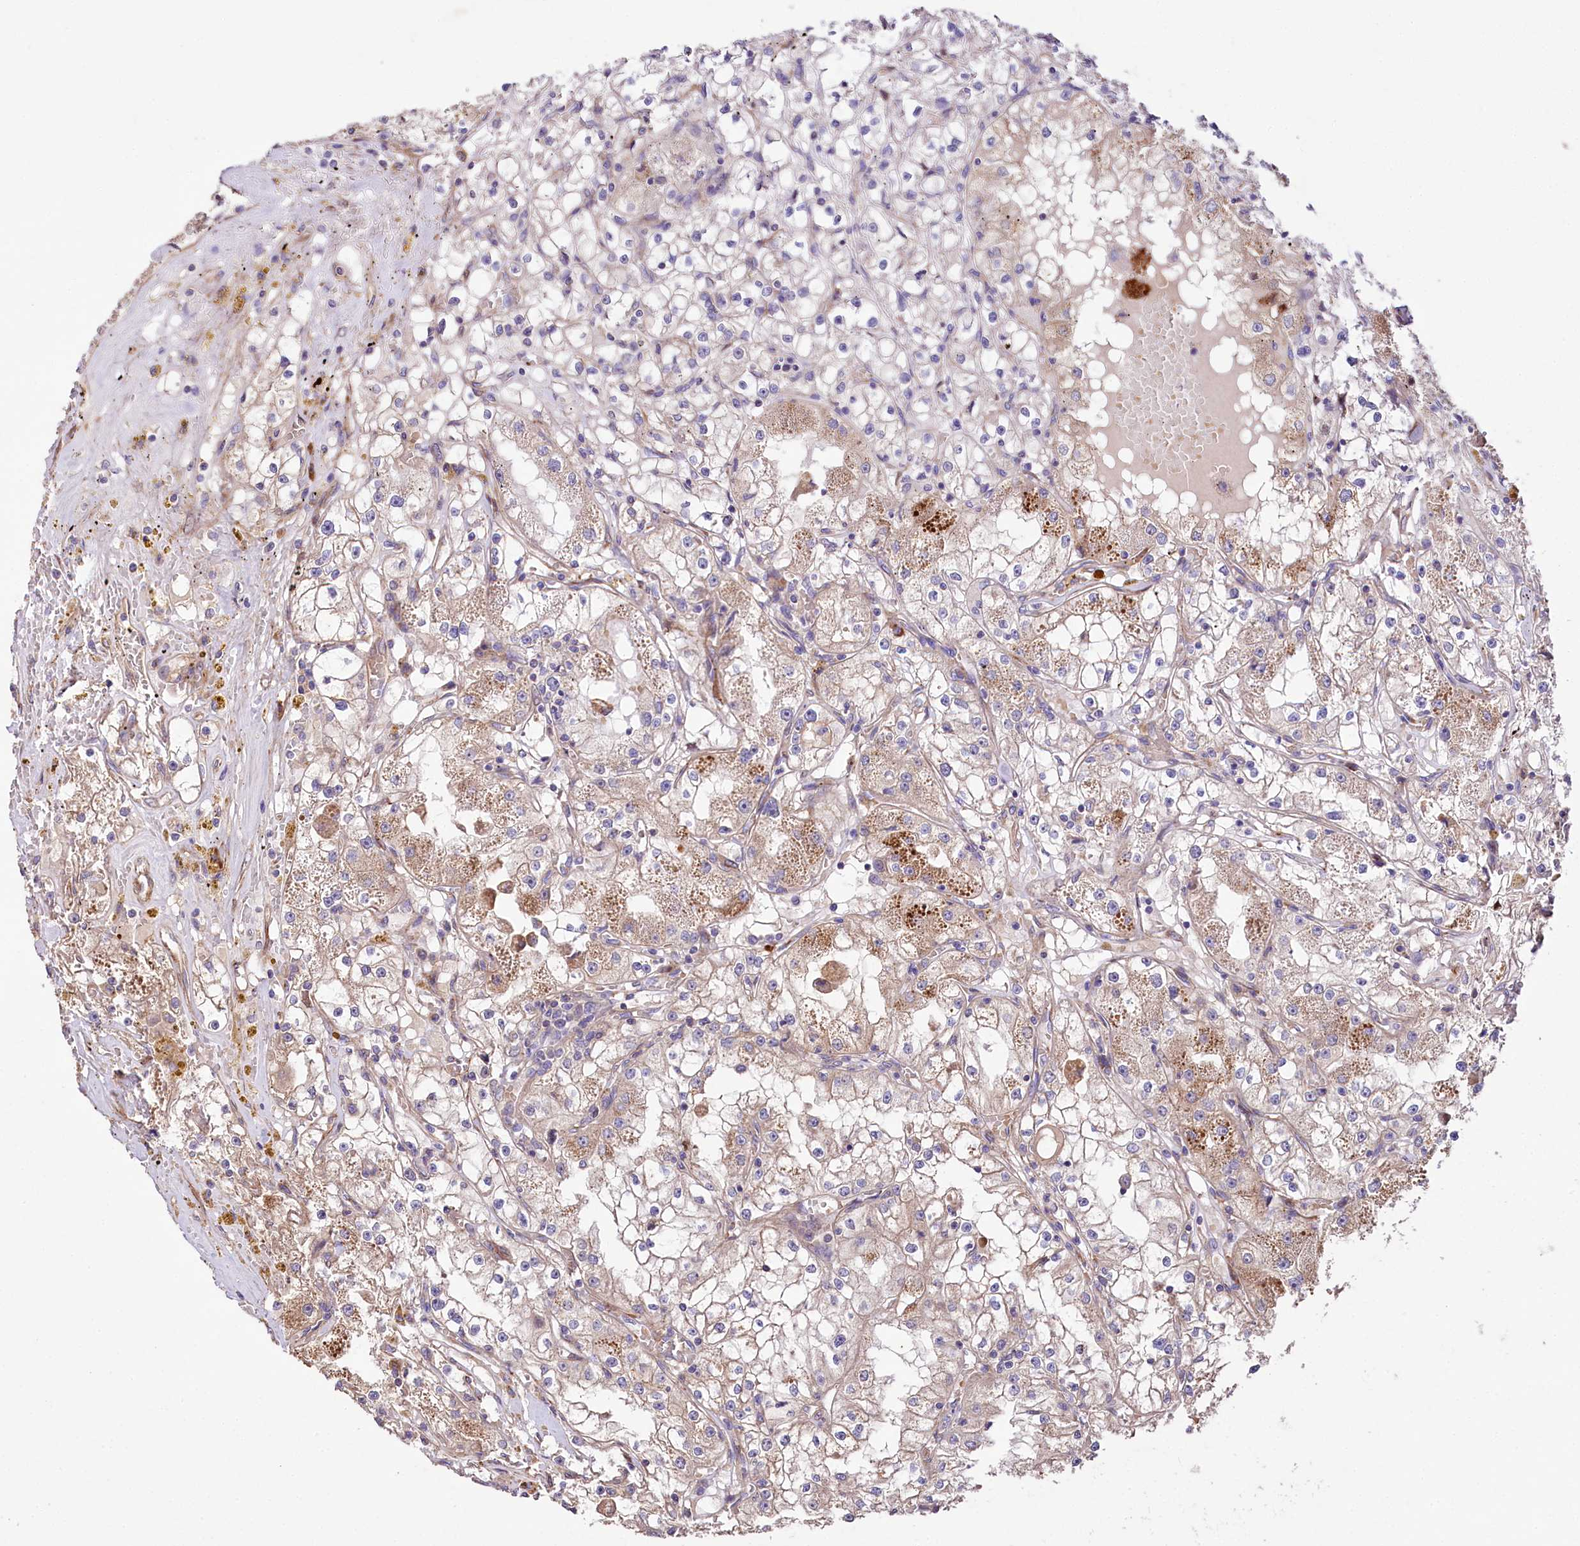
{"staining": {"intensity": "weak", "quantity": "25%-75%", "location": "cytoplasmic/membranous"}, "tissue": "renal cancer", "cell_type": "Tumor cells", "image_type": "cancer", "snomed": [{"axis": "morphology", "description": "Adenocarcinoma, NOS"}, {"axis": "topography", "description": "Kidney"}], "caption": "This micrograph displays immunohistochemistry (IHC) staining of human renal cancer (adenocarcinoma), with low weak cytoplasmic/membranous expression in approximately 25%-75% of tumor cells.", "gene": "SPATS2", "patient": {"sex": "male", "age": 56}}